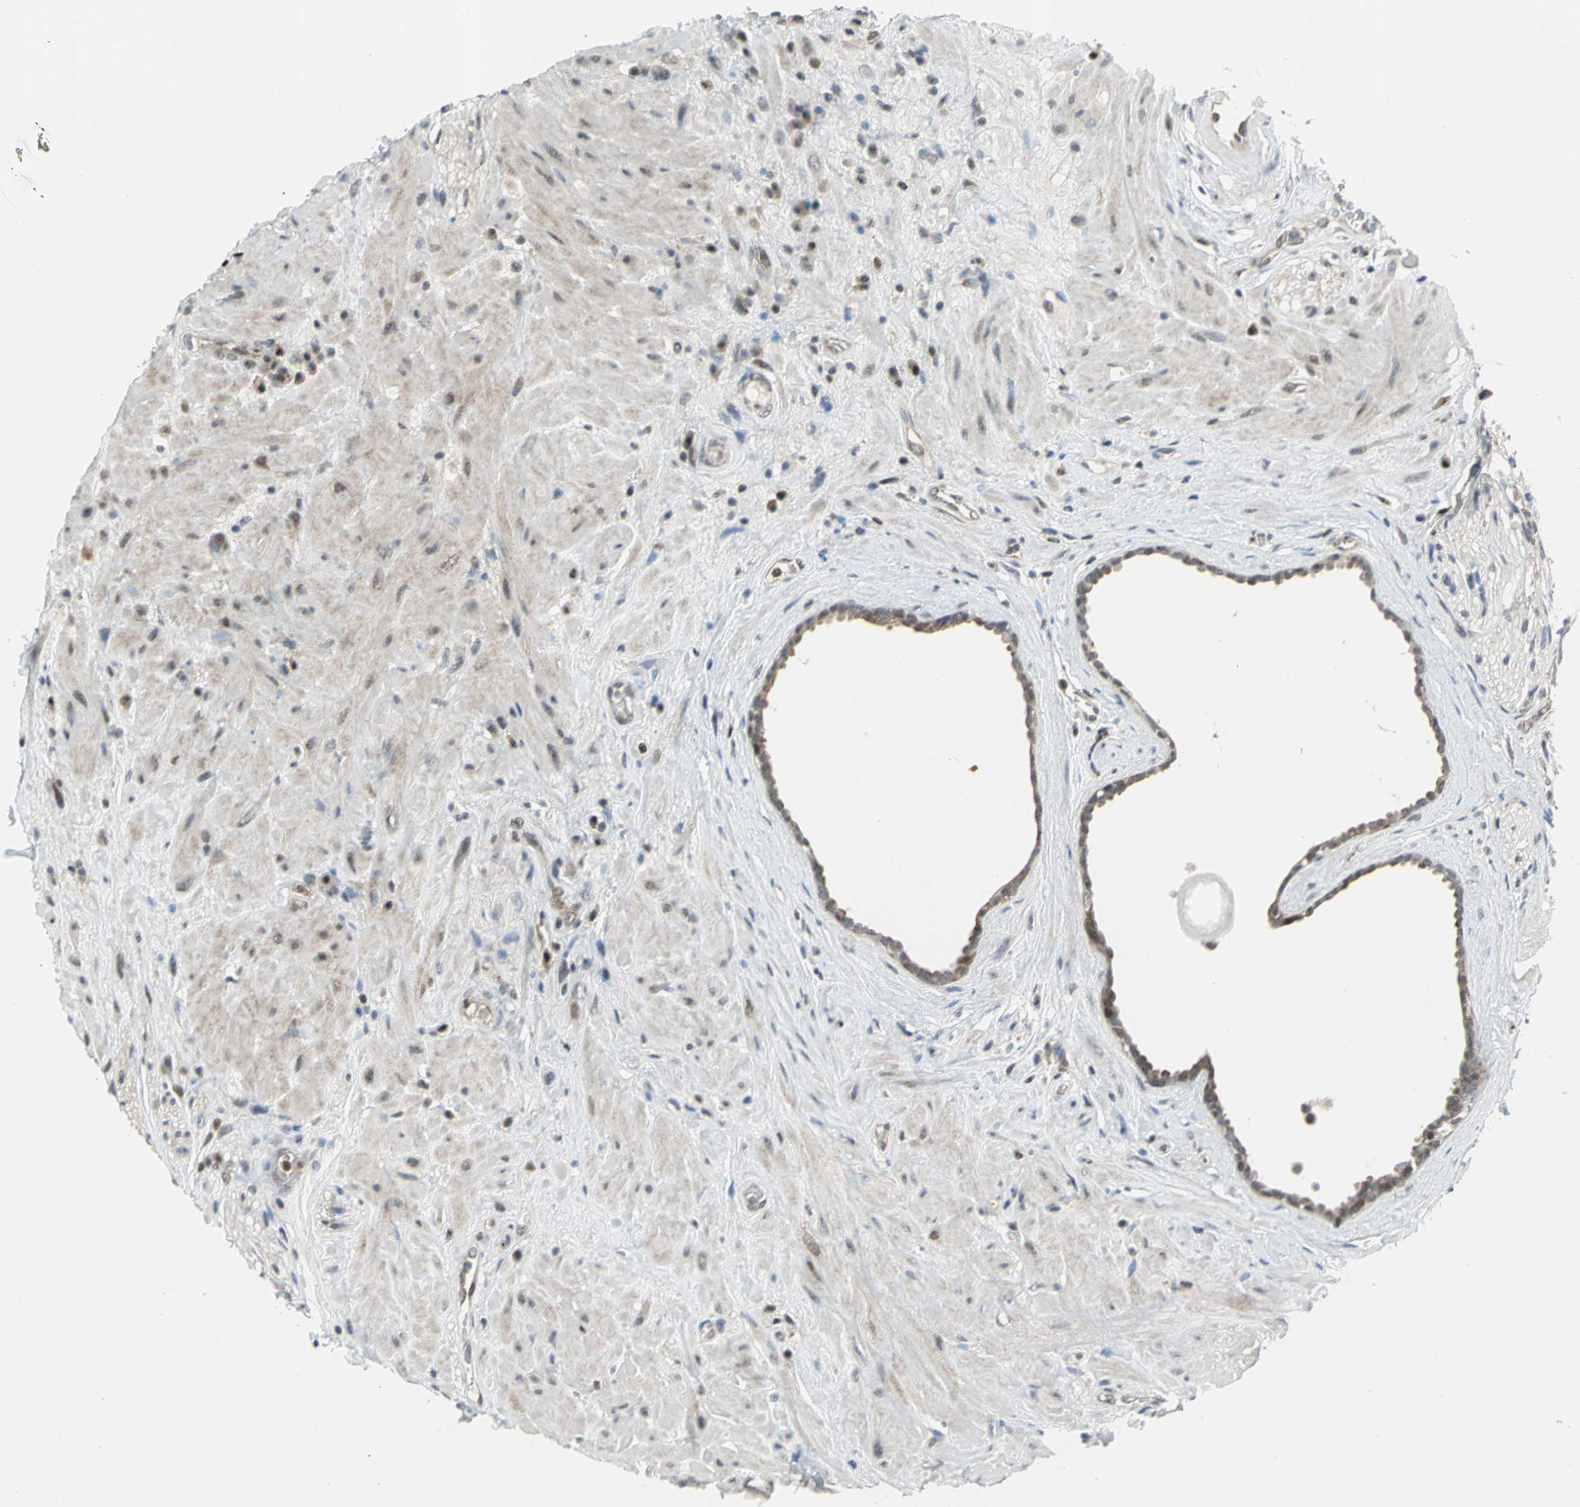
{"staining": {"intensity": "moderate", "quantity": "<25%", "location": "cytoplasmic/membranous,nuclear"}, "tissue": "seminal vesicle", "cell_type": "Glandular cells", "image_type": "normal", "snomed": [{"axis": "morphology", "description": "Normal tissue, NOS"}, {"axis": "topography", "description": "Seminal veicle"}], "caption": "About <25% of glandular cells in normal seminal vesicle demonstrate moderate cytoplasmic/membranous,nuclear protein staining as visualized by brown immunohistochemical staining.", "gene": "PSMA4", "patient": {"sex": "male", "age": 61}}